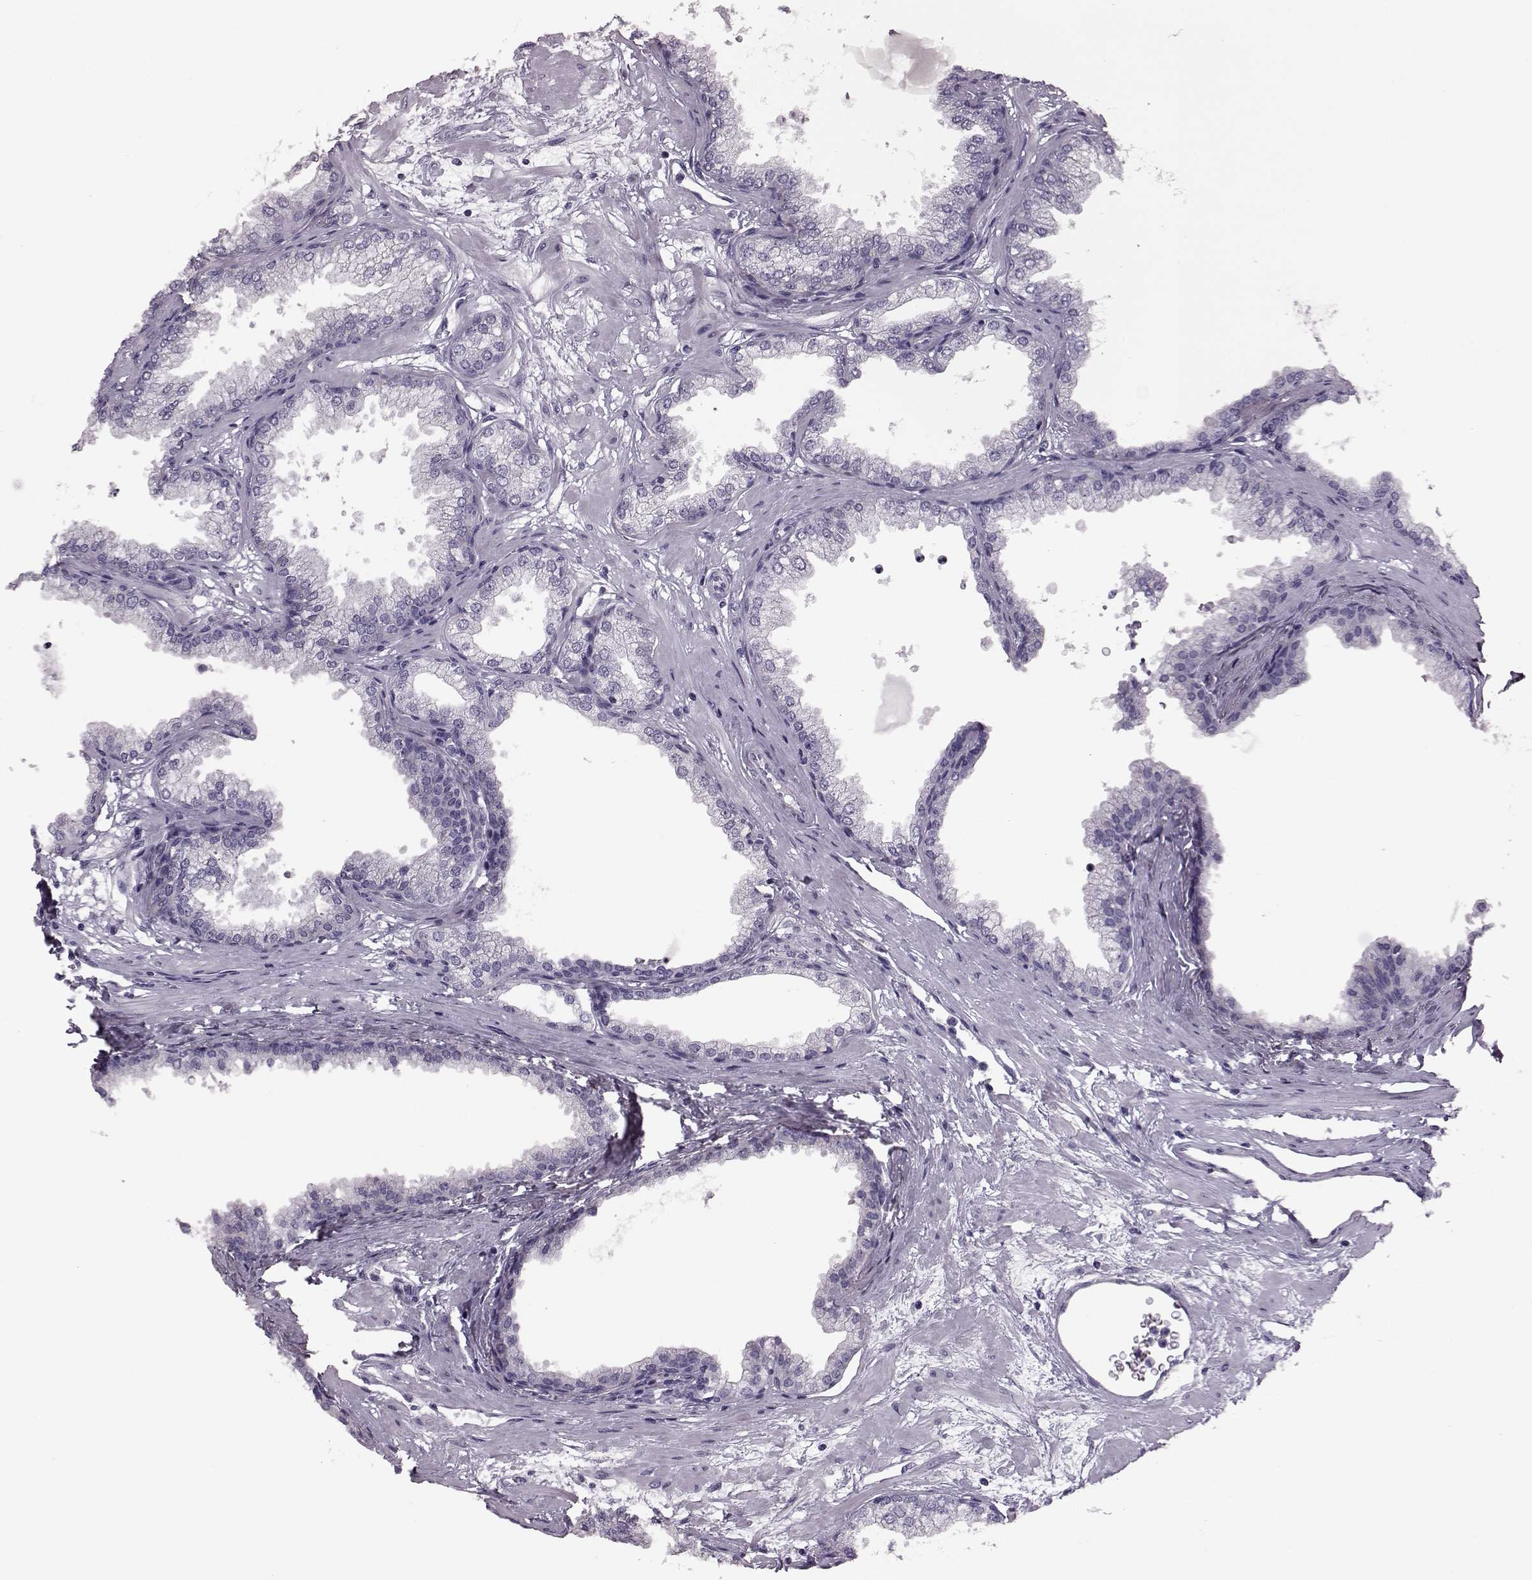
{"staining": {"intensity": "negative", "quantity": "none", "location": "none"}, "tissue": "prostate", "cell_type": "Glandular cells", "image_type": "normal", "snomed": [{"axis": "morphology", "description": "Normal tissue, NOS"}, {"axis": "topography", "description": "Prostate"}], "caption": "Immunohistochemical staining of unremarkable human prostate displays no significant staining in glandular cells.", "gene": "RIMS2", "patient": {"sex": "male", "age": 37}}